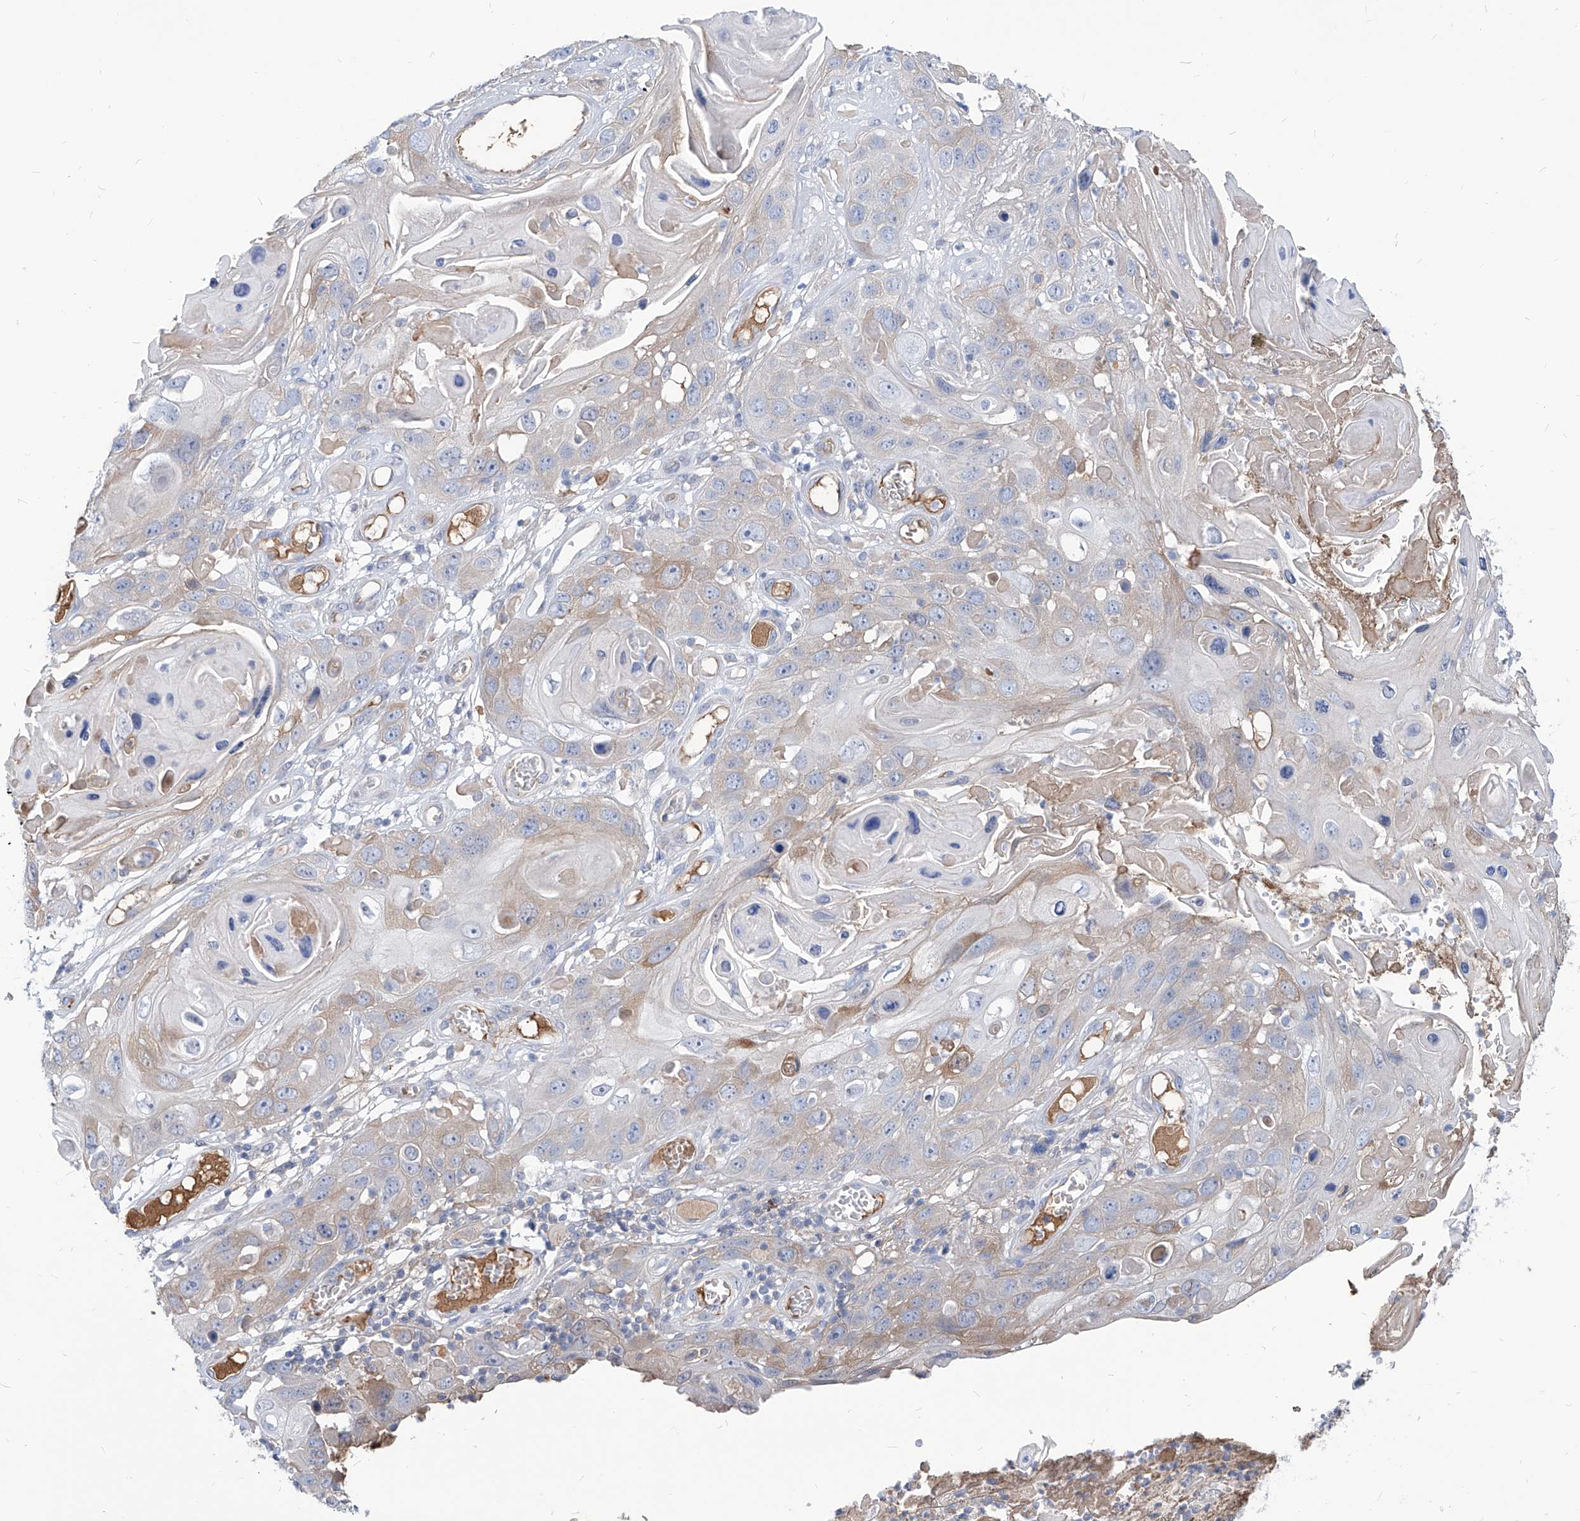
{"staining": {"intensity": "weak", "quantity": "<25%", "location": "cytoplasmic/membranous"}, "tissue": "skin cancer", "cell_type": "Tumor cells", "image_type": "cancer", "snomed": [{"axis": "morphology", "description": "Squamous cell carcinoma, NOS"}, {"axis": "topography", "description": "Skin"}], "caption": "Micrograph shows no significant protein positivity in tumor cells of skin cancer (squamous cell carcinoma).", "gene": "AKAP10", "patient": {"sex": "male", "age": 55}}